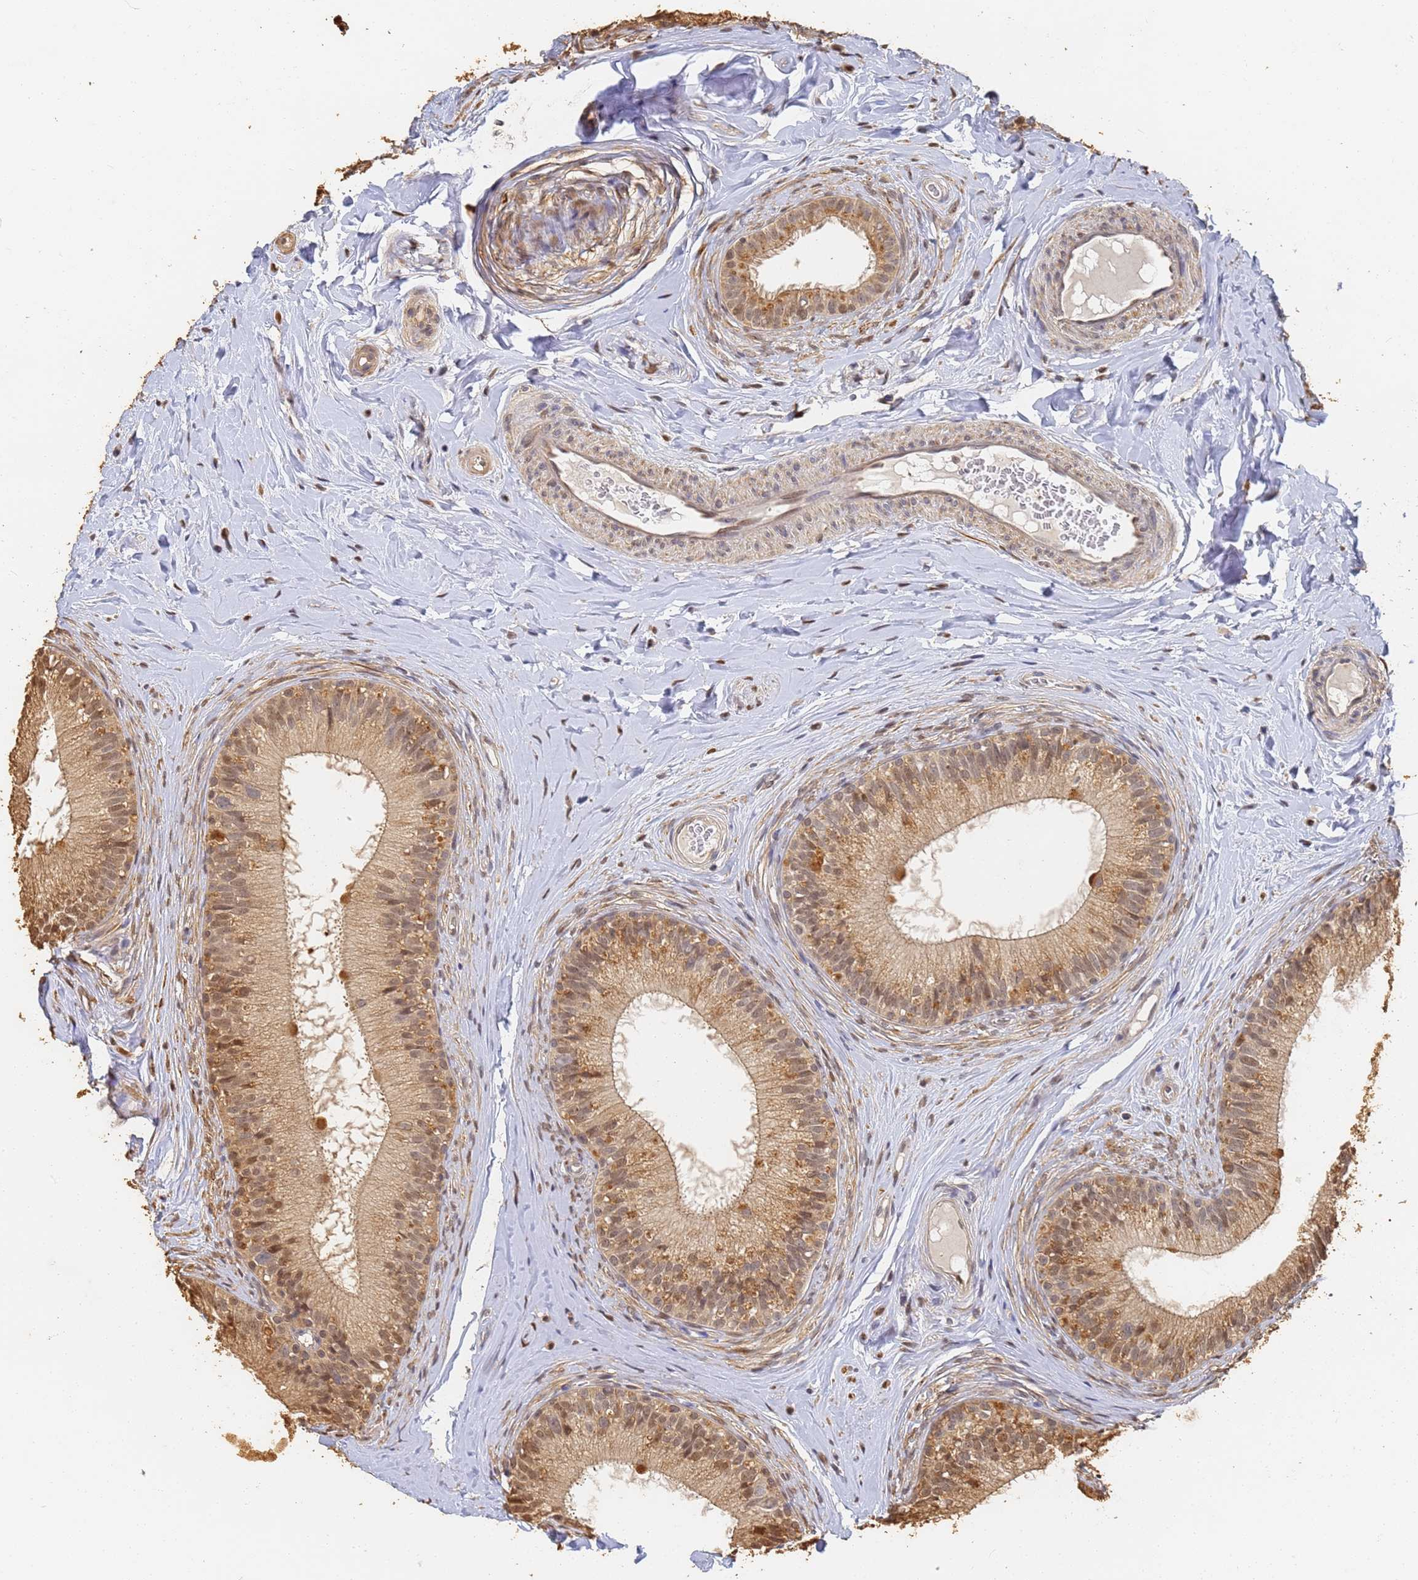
{"staining": {"intensity": "moderate", "quantity": ">75%", "location": "cytoplasmic/membranous,nuclear"}, "tissue": "epididymis", "cell_type": "Glandular cells", "image_type": "normal", "snomed": [{"axis": "morphology", "description": "Normal tissue, NOS"}, {"axis": "topography", "description": "Epididymis"}], "caption": "An image of epididymis stained for a protein demonstrates moderate cytoplasmic/membranous,nuclear brown staining in glandular cells. (IHC, brightfield microscopy, high magnification).", "gene": "JAK2", "patient": {"sex": "male", "age": 33}}